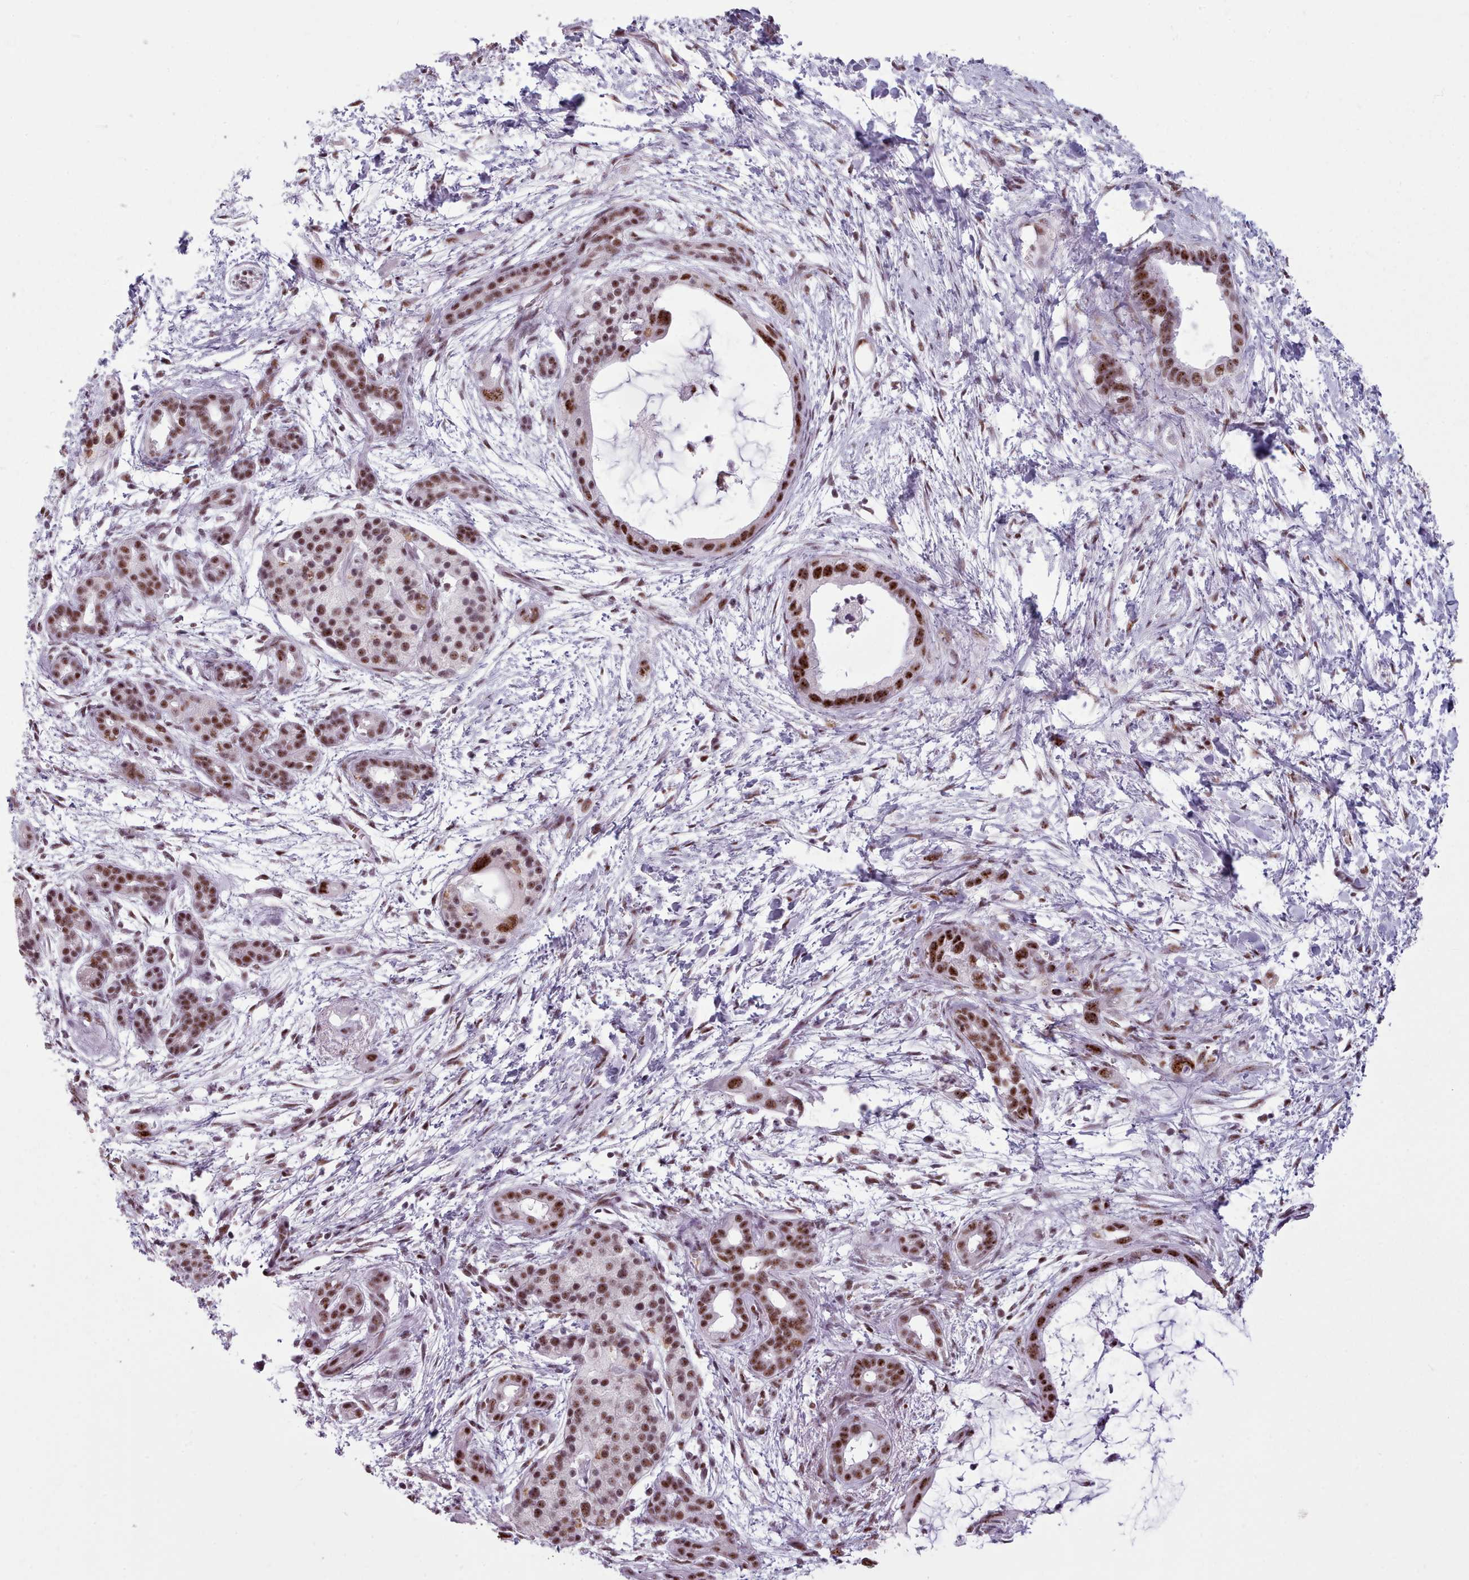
{"staining": {"intensity": "strong", "quantity": ">75%", "location": "nuclear"}, "tissue": "pancreatic cancer", "cell_type": "Tumor cells", "image_type": "cancer", "snomed": [{"axis": "morphology", "description": "Adenocarcinoma, NOS"}, {"axis": "topography", "description": "Pancreas"}], "caption": "Adenocarcinoma (pancreatic) tissue exhibits strong nuclear expression in about >75% of tumor cells, visualized by immunohistochemistry. (Stains: DAB in brown, nuclei in blue, Microscopy: brightfield microscopy at high magnification).", "gene": "SRRM1", "patient": {"sex": "male", "age": 61}}